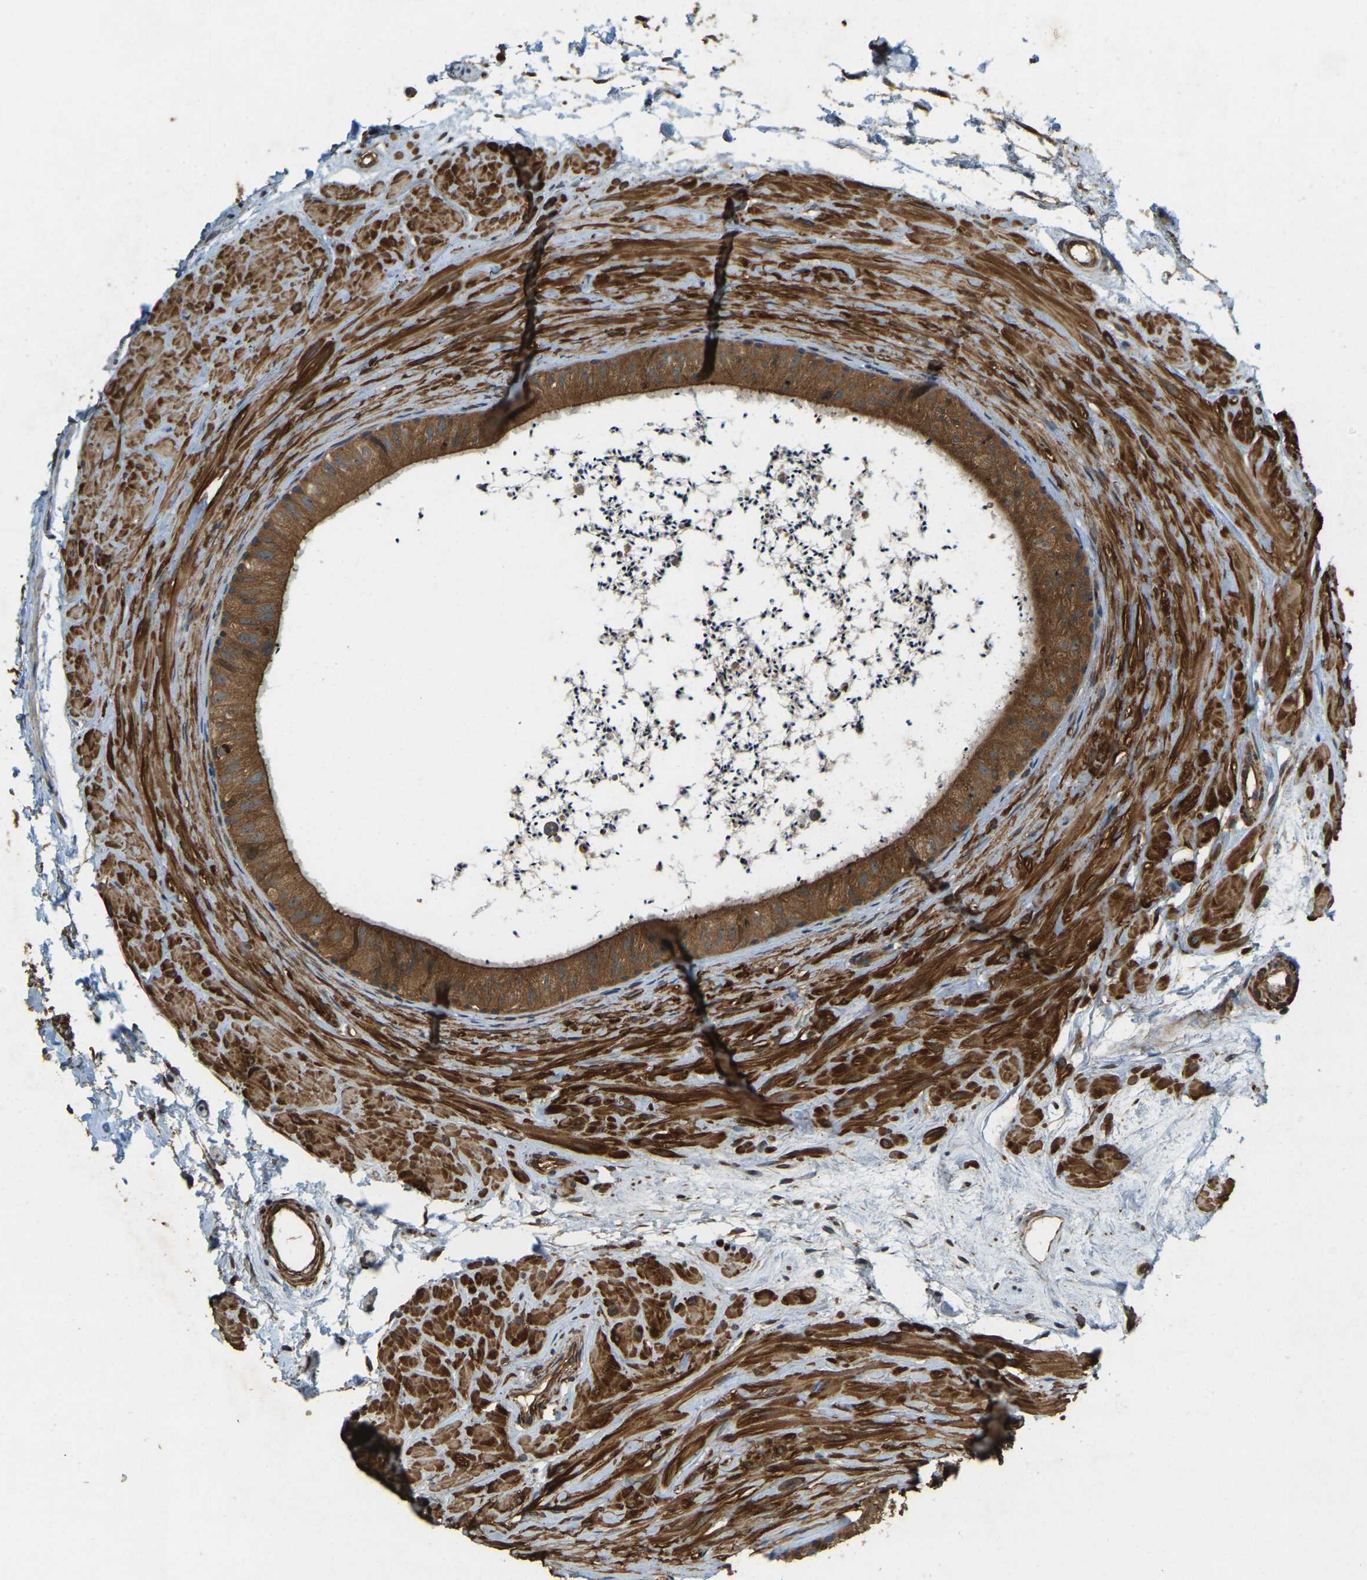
{"staining": {"intensity": "strong", "quantity": ">75%", "location": "cytoplasmic/membranous"}, "tissue": "epididymis", "cell_type": "Glandular cells", "image_type": "normal", "snomed": [{"axis": "morphology", "description": "Normal tissue, NOS"}, {"axis": "topography", "description": "Epididymis"}], "caption": "Brown immunohistochemical staining in benign epididymis shows strong cytoplasmic/membranous expression in approximately >75% of glandular cells. The staining is performed using DAB brown chromogen to label protein expression. The nuclei are counter-stained blue using hematoxylin.", "gene": "ERGIC1", "patient": {"sex": "male", "age": 56}}